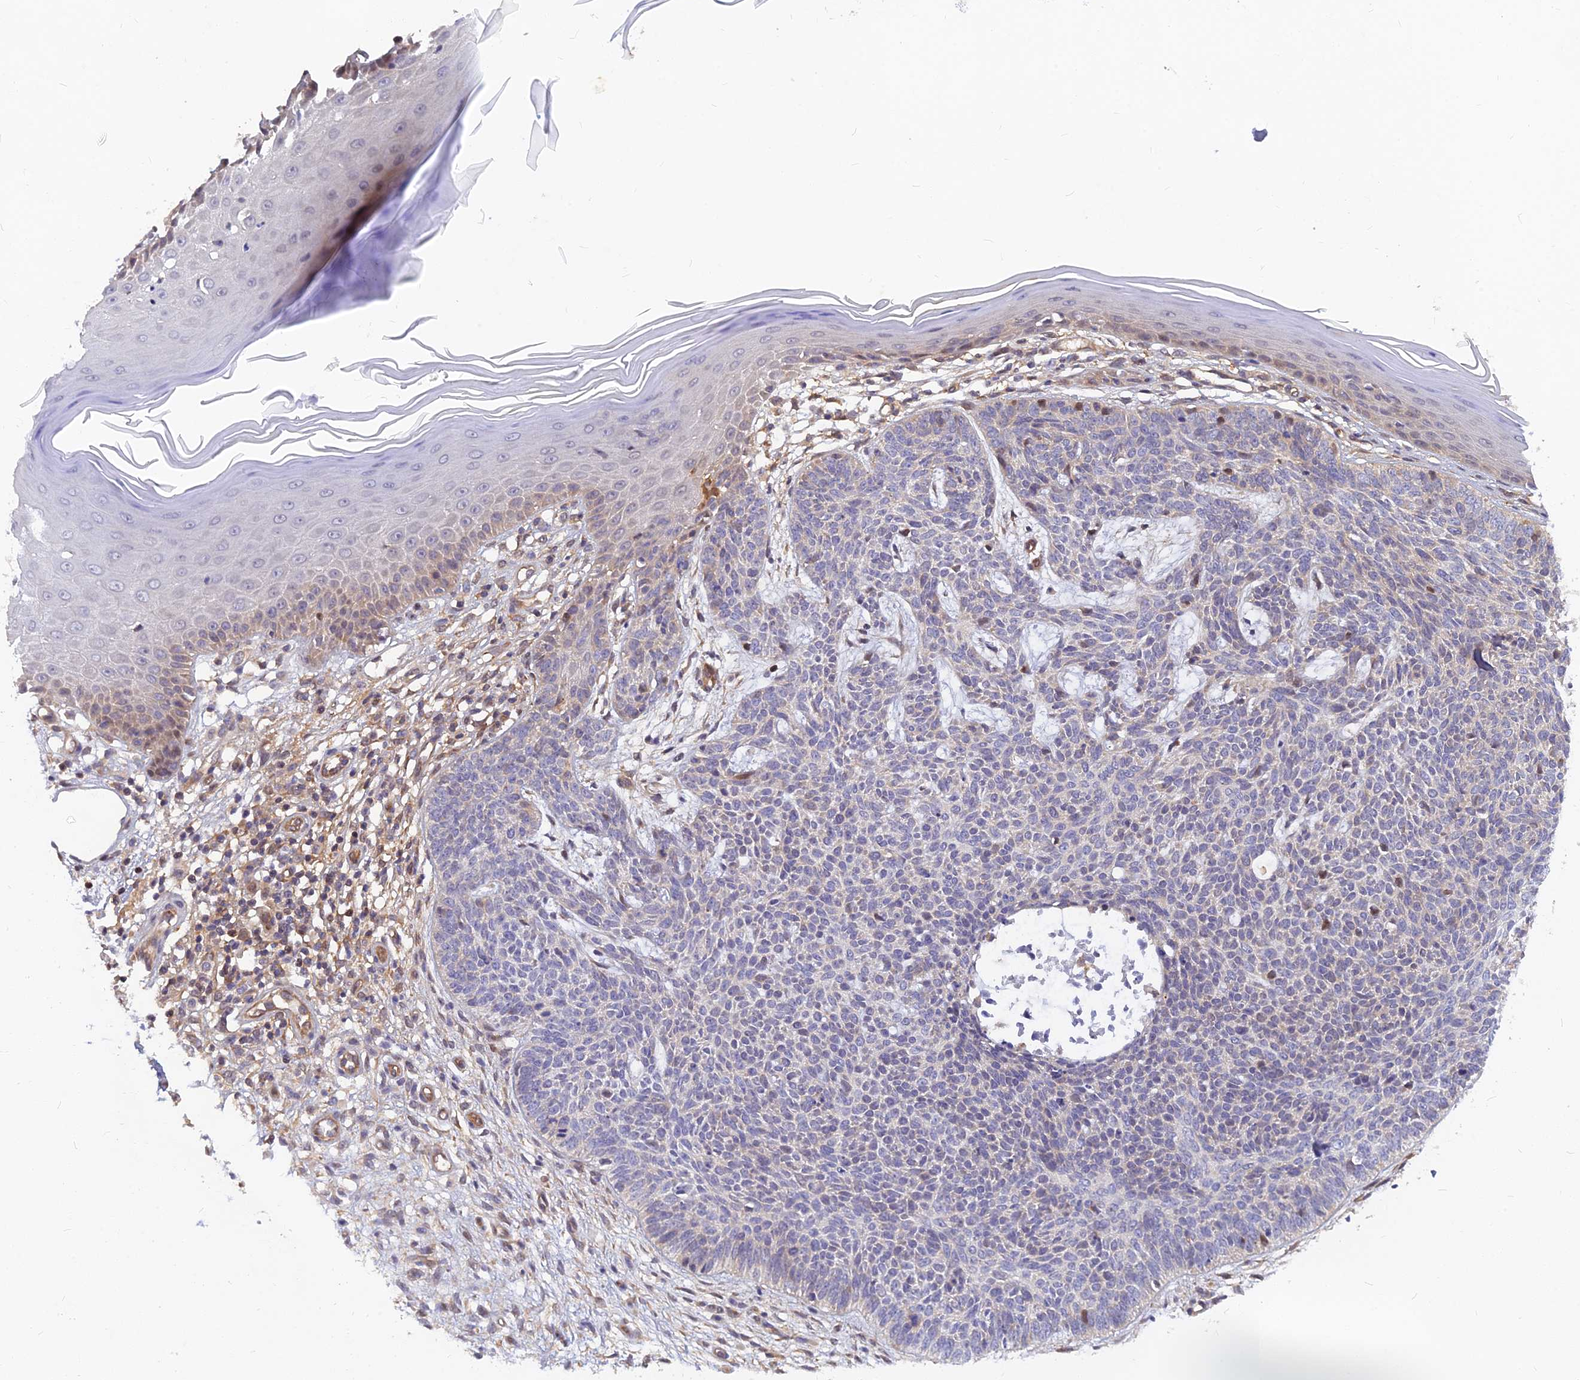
{"staining": {"intensity": "moderate", "quantity": "<25%", "location": "nuclear"}, "tissue": "skin cancer", "cell_type": "Tumor cells", "image_type": "cancer", "snomed": [{"axis": "morphology", "description": "Basal cell carcinoma"}, {"axis": "topography", "description": "Skin"}], "caption": "Tumor cells display low levels of moderate nuclear positivity in about <25% of cells in skin cancer.", "gene": "ARL2BP", "patient": {"sex": "female", "age": 66}}